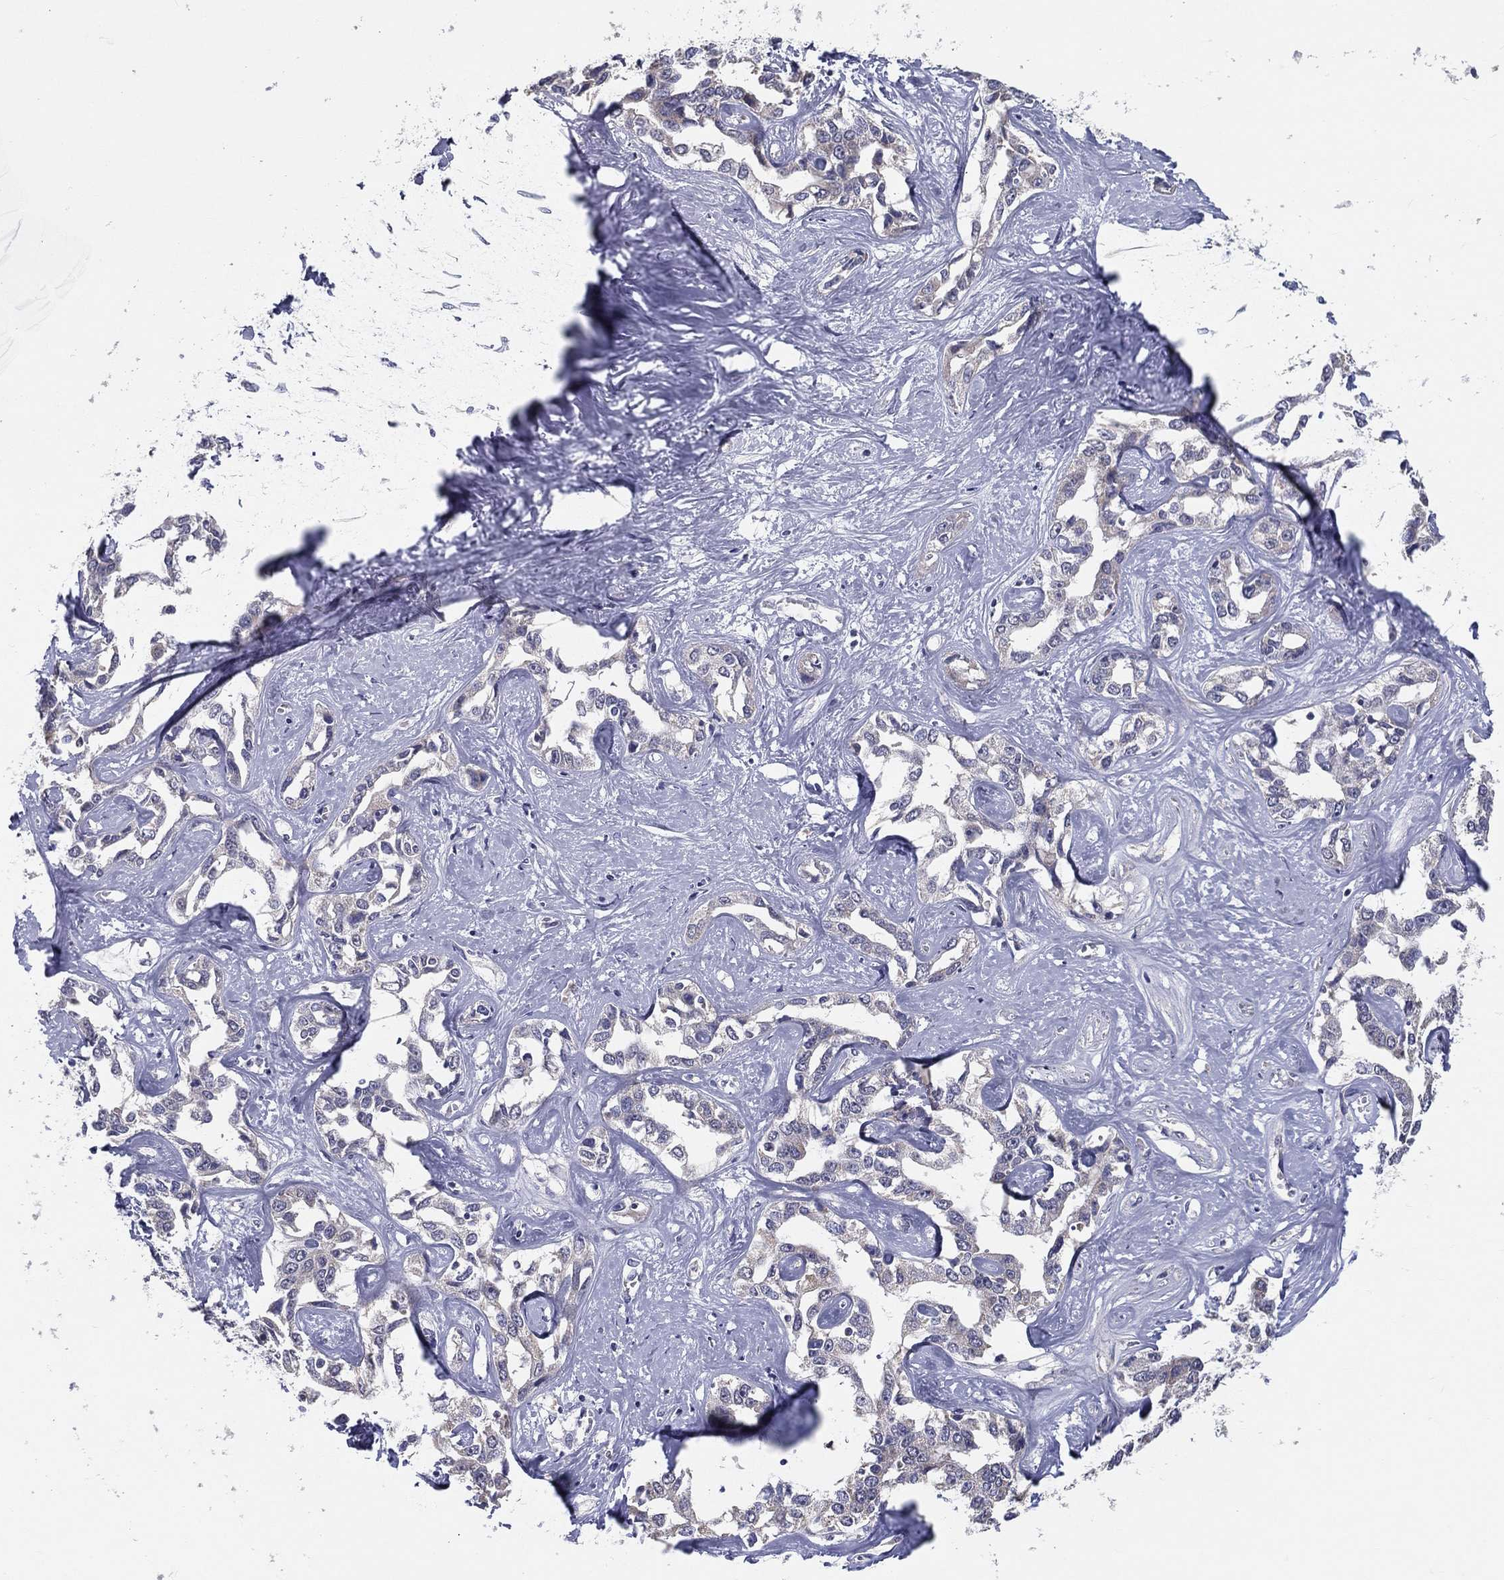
{"staining": {"intensity": "negative", "quantity": "none", "location": "none"}, "tissue": "liver cancer", "cell_type": "Tumor cells", "image_type": "cancer", "snomed": [{"axis": "morphology", "description": "Cholangiocarcinoma"}, {"axis": "topography", "description": "Liver"}], "caption": "Tumor cells are negative for protein expression in human liver cancer (cholangiocarcinoma). (DAB (3,3'-diaminobenzidine) immunohistochemistry, high magnification).", "gene": "PCSK1", "patient": {"sex": "male", "age": 59}}